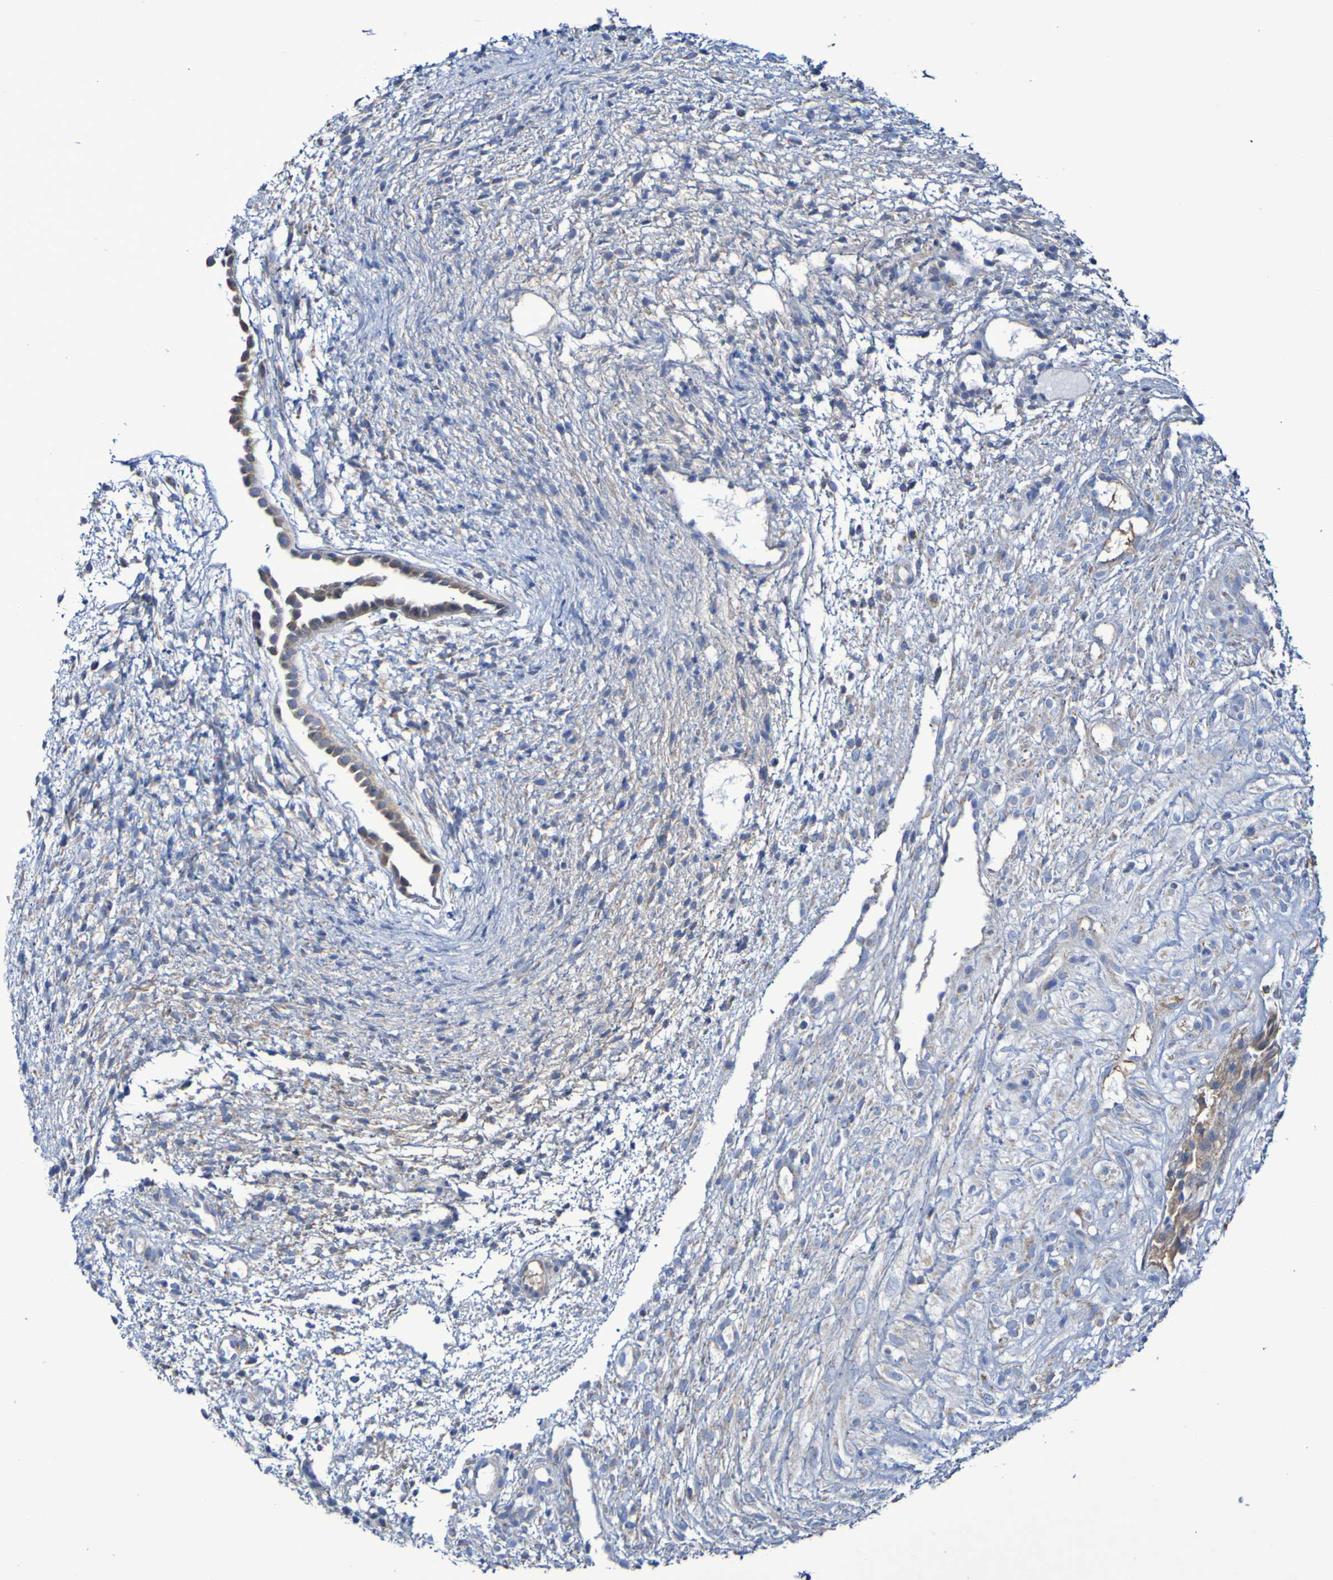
{"staining": {"intensity": "weak", "quantity": "<25%", "location": "cytoplasmic/membranous"}, "tissue": "ovary", "cell_type": "Ovarian stroma cells", "image_type": "normal", "snomed": [{"axis": "morphology", "description": "Normal tissue, NOS"}, {"axis": "morphology", "description": "Cyst, NOS"}, {"axis": "topography", "description": "Ovary"}], "caption": "Immunohistochemistry micrograph of unremarkable human ovary stained for a protein (brown), which shows no expression in ovarian stroma cells.", "gene": "CNTN2", "patient": {"sex": "female", "age": 18}}